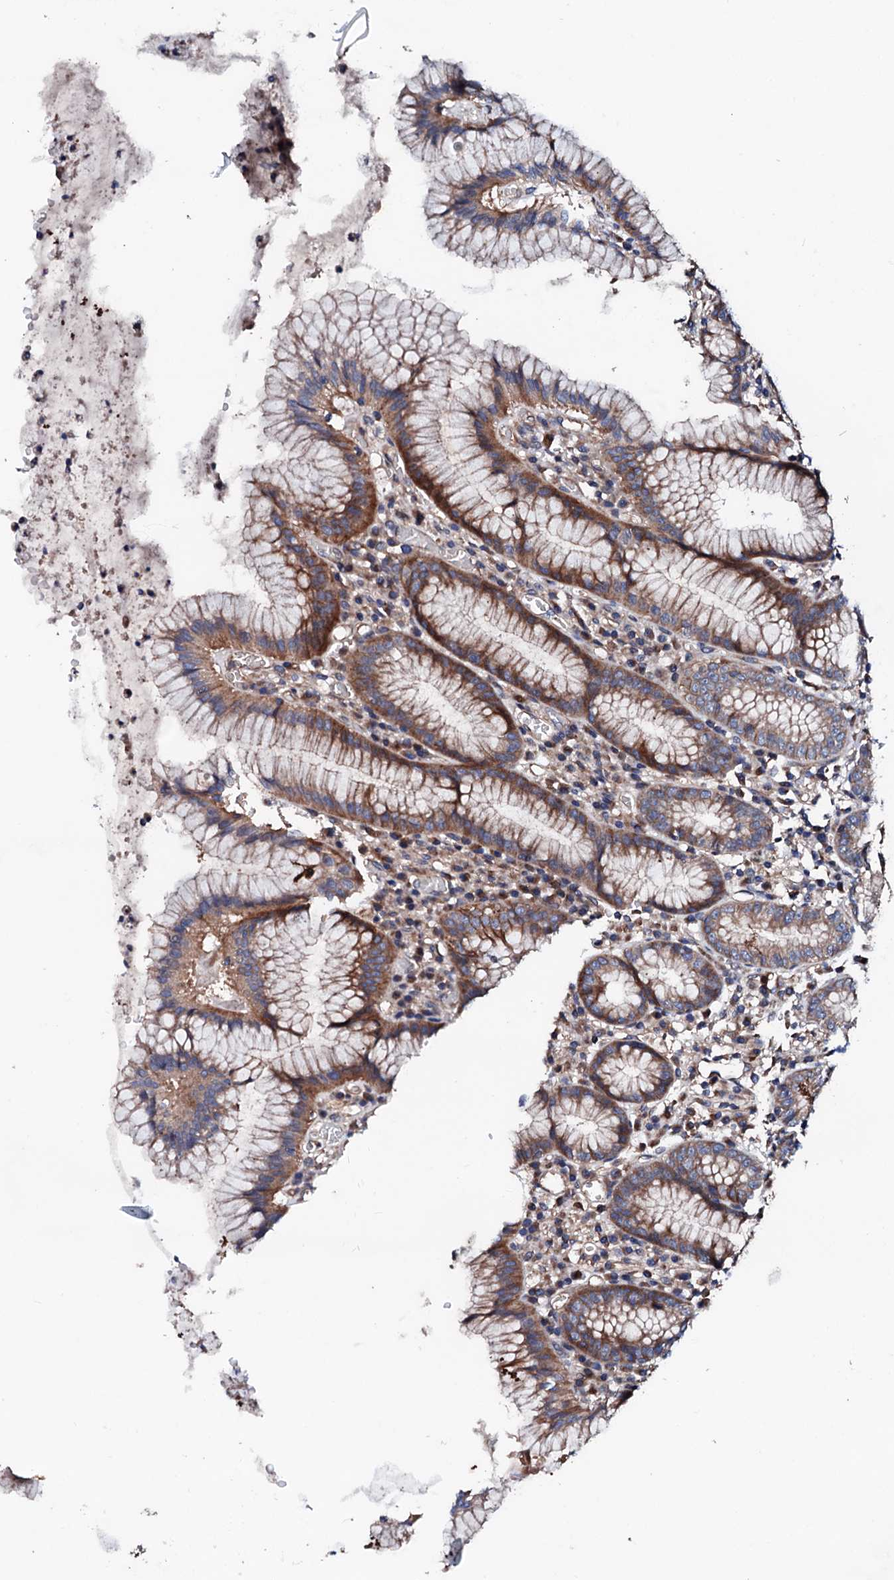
{"staining": {"intensity": "moderate", "quantity": ">75%", "location": "cytoplasmic/membranous"}, "tissue": "stomach", "cell_type": "Glandular cells", "image_type": "normal", "snomed": [{"axis": "morphology", "description": "Normal tissue, NOS"}, {"axis": "topography", "description": "Stomach"}], "caption": "High-magnification brightfield microscopy of benign stomach stained with DAB (brown) and counterstained with hematoxylin (blue). glandular cells exhibit moderate cytoplasmic/membranous expression is identified in about>75% of cells.", "gene": "TBCEL", "patient": {"sex": "male", "age": 55}}